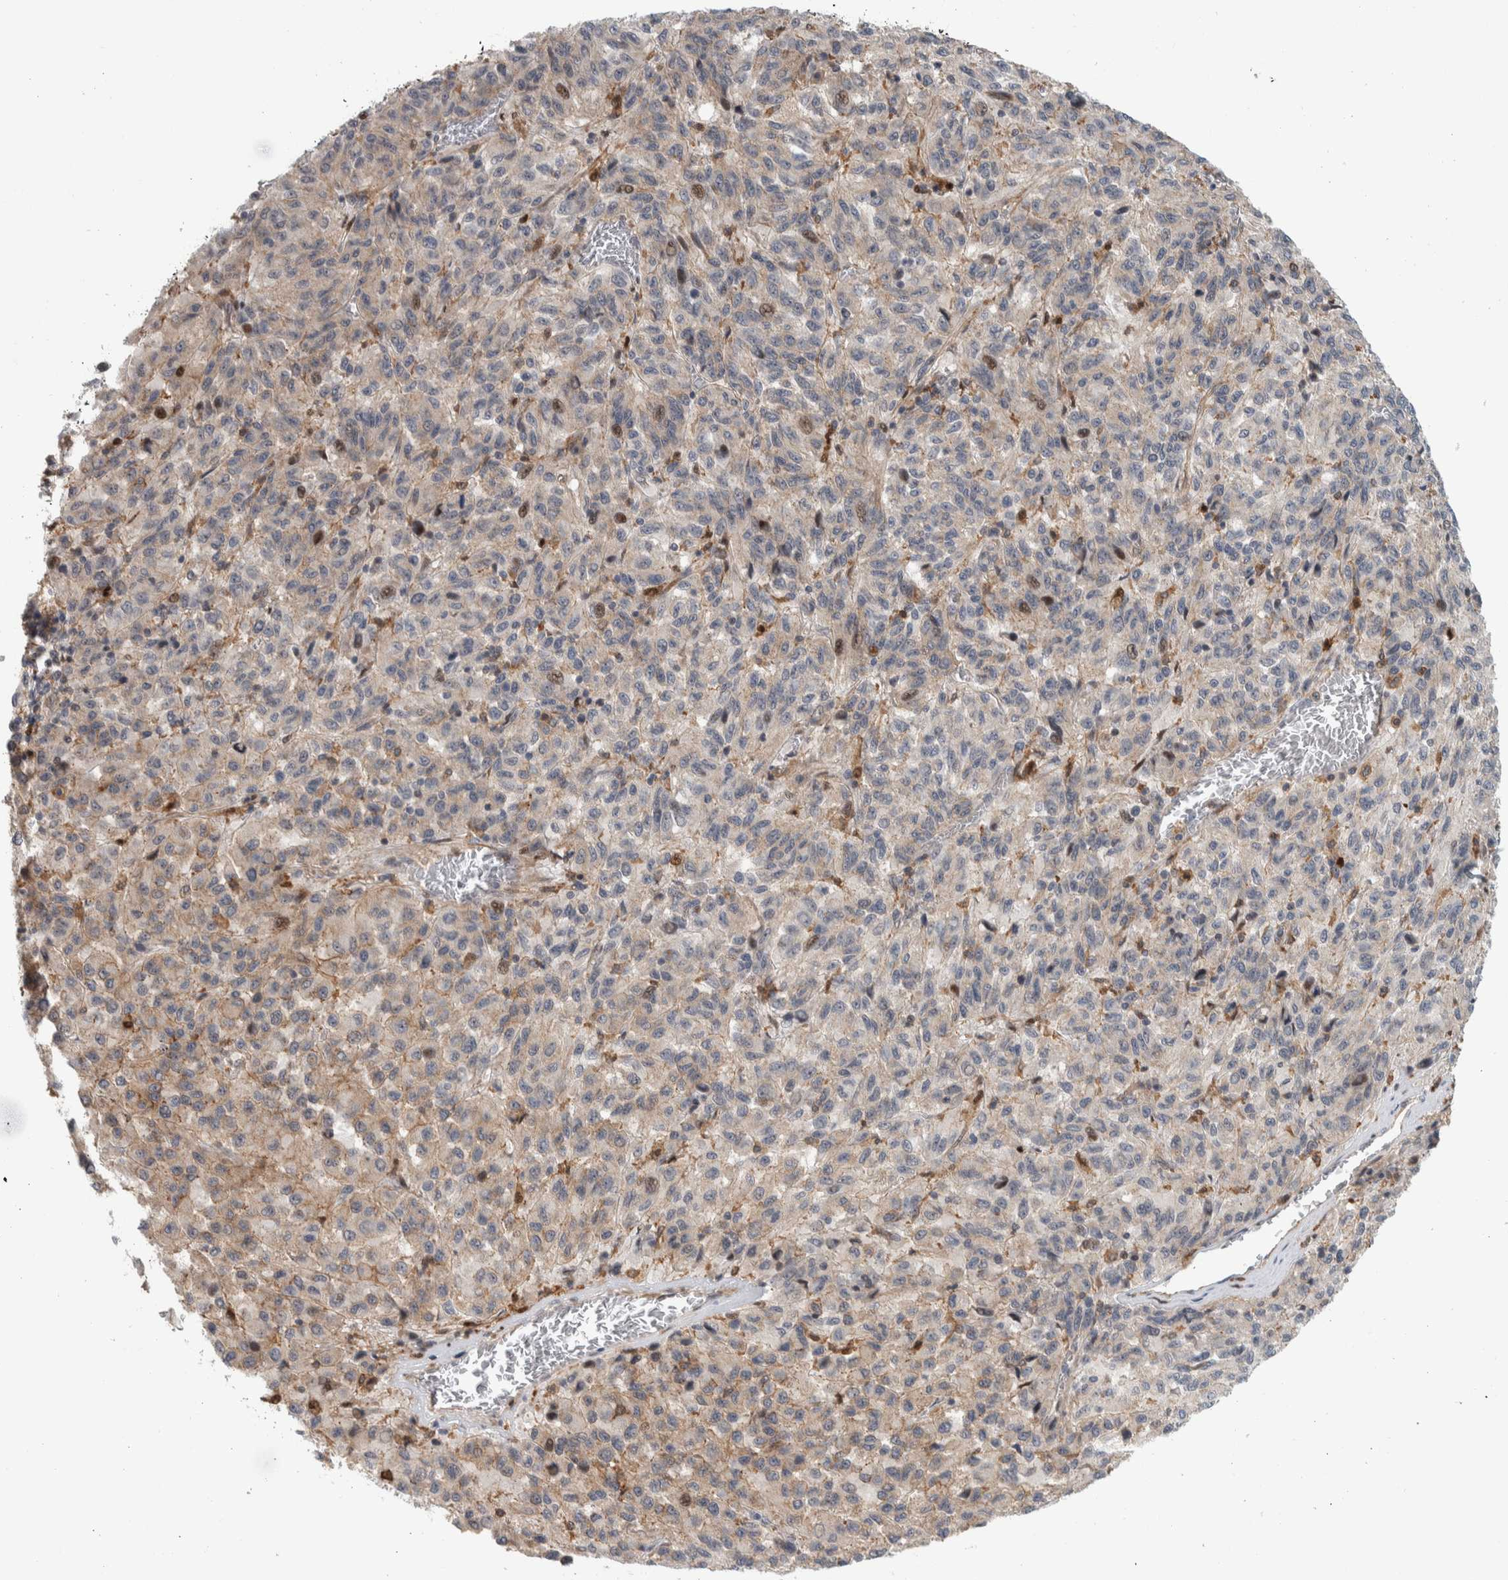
{"staining": {"intensity": "weak", "quantity": "<25%", "location": "cytoplasmic/membranous"}, "tissue": "skin cancer", "cell_type": "Tumor cells", "image_type": "cancer", "snomed": [{"axis": "morphology", "description": "Squamous cell carcinoma, NOS"}, {"axis": "topography", "description": "Skin"}], "caption": "The image demonstrates no staining of tumor cells in squamous cell carcinoma (skin).", "gene": "MSL1", "patient": {"sex": "female", "age": 73}}